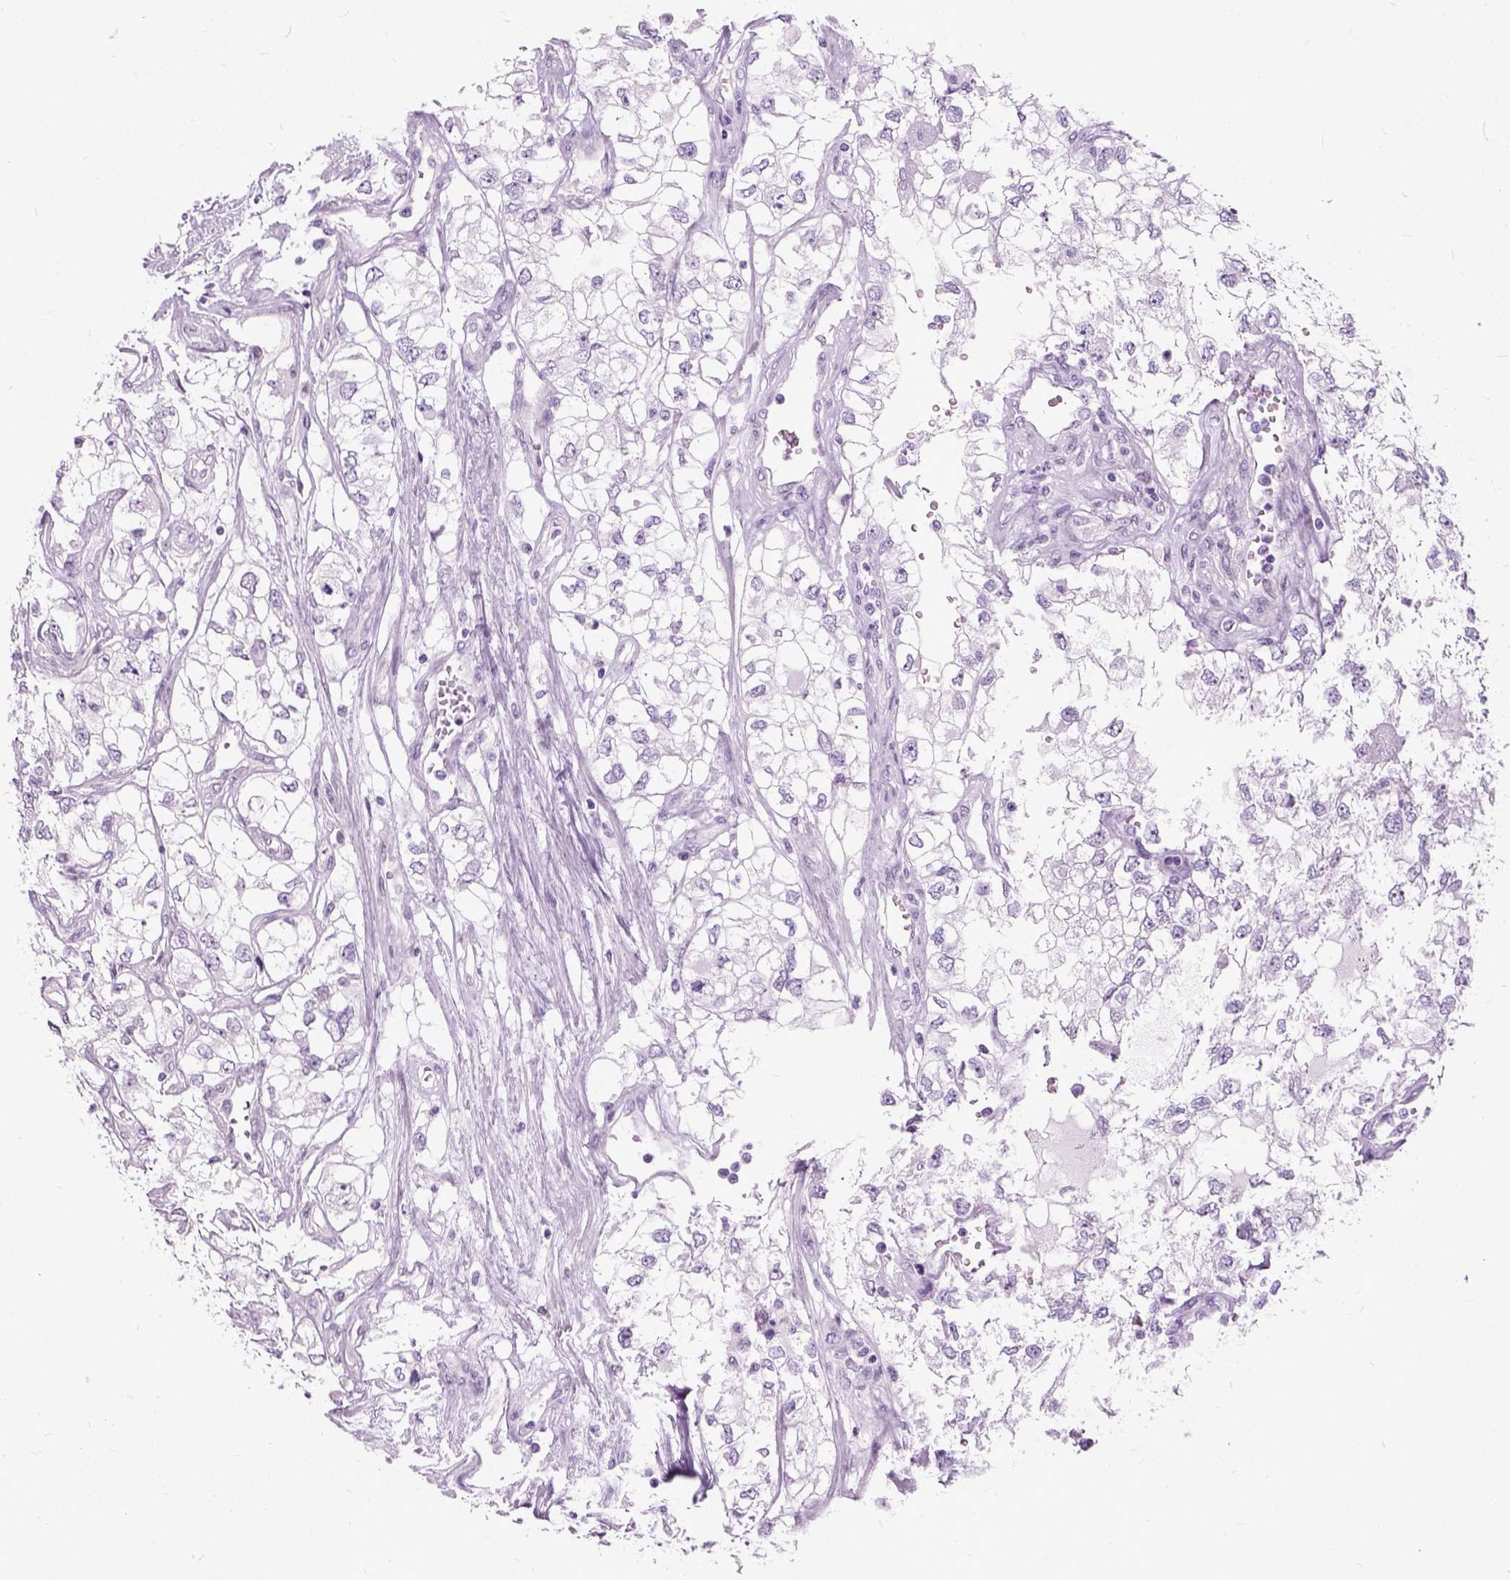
{"staining": {"intensity": "negative", "quantity": "none", "location": "none"}, "tissue": "renal cancer", "cell_type": "Tumor cells", "image_type": "cancer", "snomed": [{"axis": "morphology", "description": "Adenocarcinoma, NOS"}, {"axis": "topography", "description": "Kidney"}], "caption": "This is an immunohistochemistry (IHC) histopathology image of human renal cancer. There is no staining in tumor cells.", "gene": "AXDND1", "patient": {"sex": "female", "age": 59}}